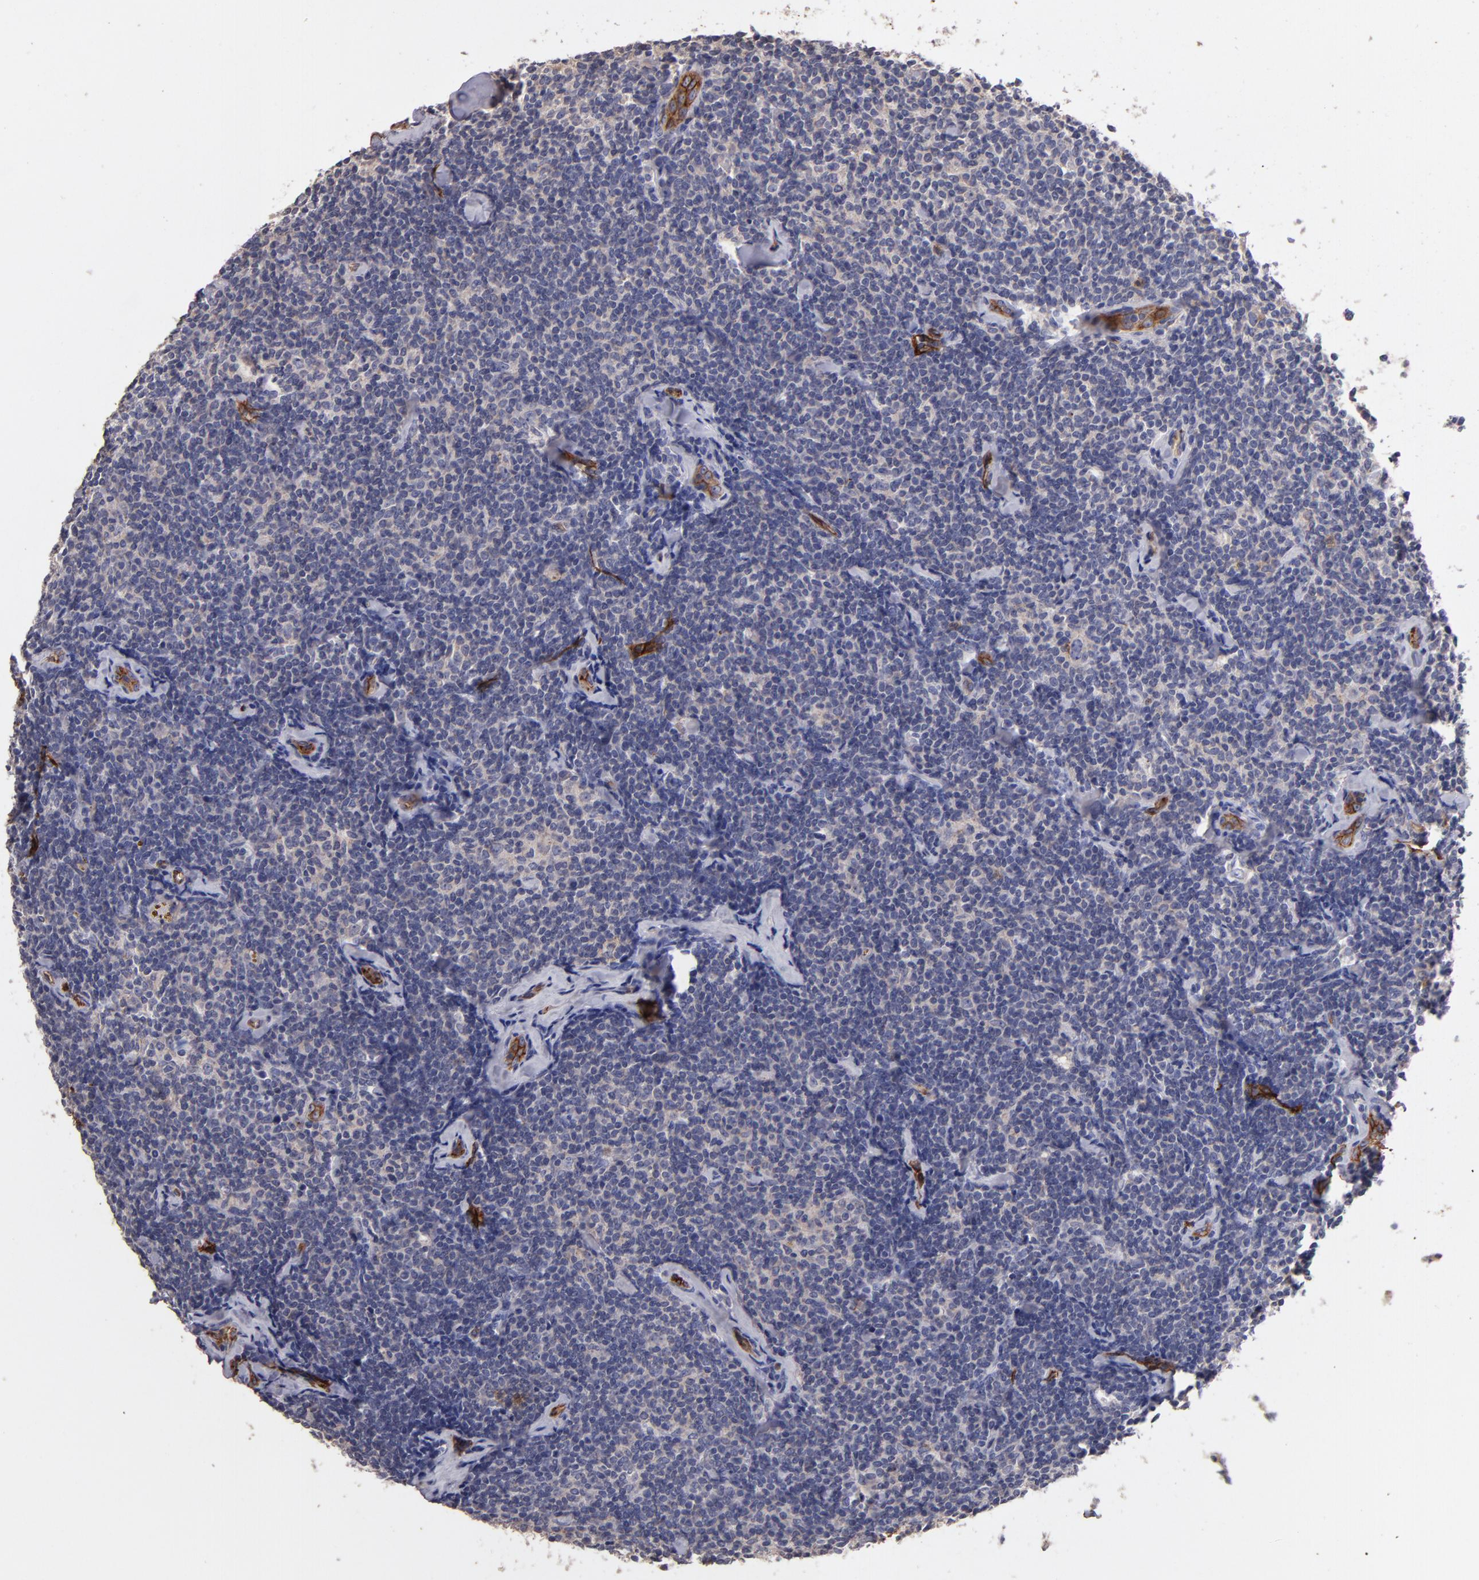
{"staining": {"intensity": "negative", "quantity": "none", "location": "none"}, "tissue": "lymphoma", "cell_type": "Tumor cells", "image_type": "cancer", "snomed": [{"axis": "morphology", "description": "Malignant lymphoma, non-Hodgkin's type, Low grade"}, {"axis": "topography", "description": "Lymph node"}], "caption": "Immunohistochemistry (IHC) image of neoplastic tissue: human malignant lymphoma, non-Hodgkin's type (low-grade) stained with DAB reveals no significant protein staining in tumor cells.", "gene": "CLDN5", "patient": {"sex": "female", "age": 56}}